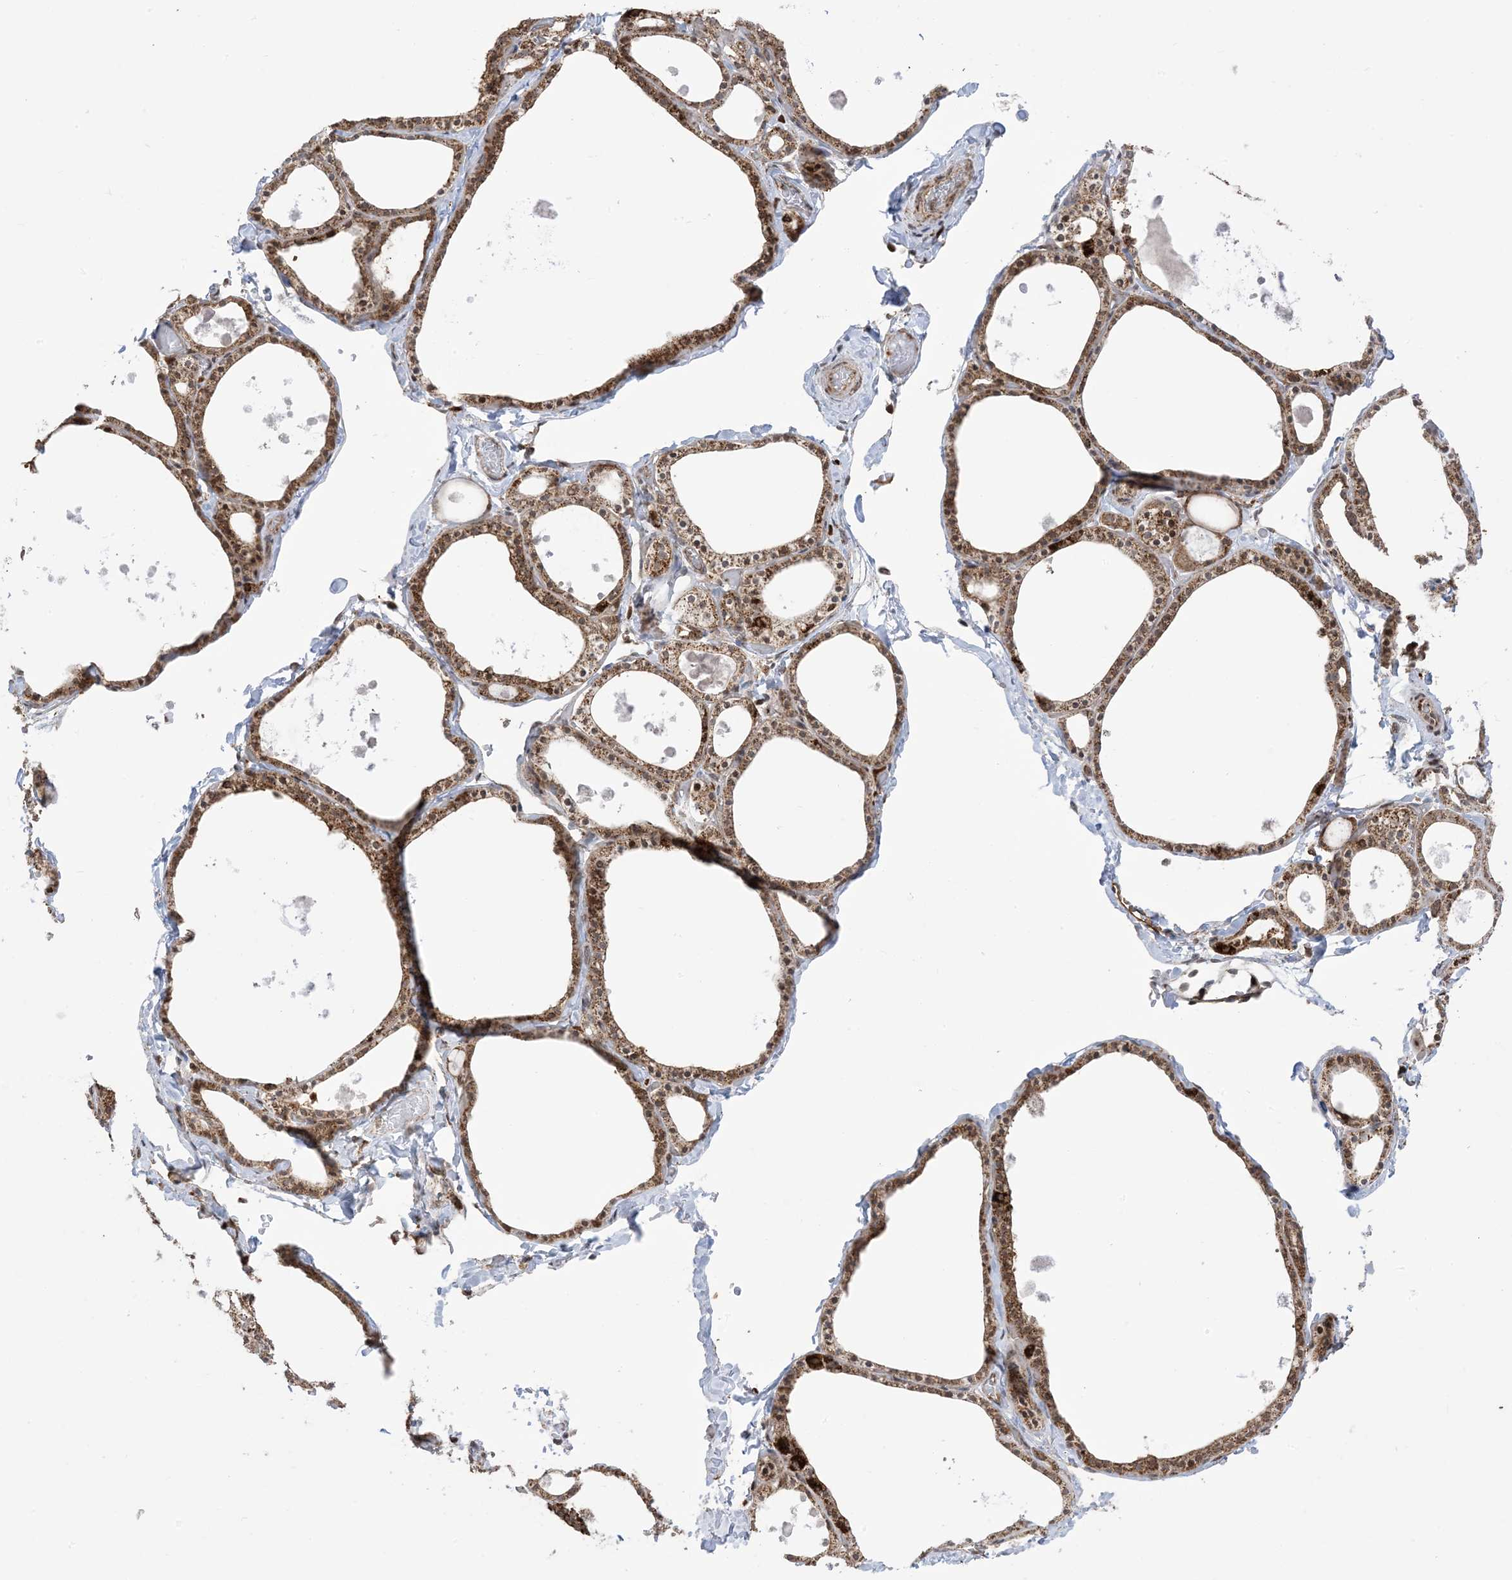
{"staining": {"intensity": "moderate", "quantity": ">75%", "location": "cytoplasmic/membranous"}, "tissue": "thyroid gland", "cell_type": "Glandular cells", "image_type": "normal", "snomed": [{"axis": "morphology", "description": "Normal tissue, NOS"}, {"axis": "topography", "description": "Thyroid gland"}], "caption": "IHC of unremarkable human thyroid gland demonstrates medium levels of moderate cytoplasmic/membranous expression in approximately >75% of glandular cells.", "gene": "MAPKBP1", "patient": {"sex": "male", "age": 56}}